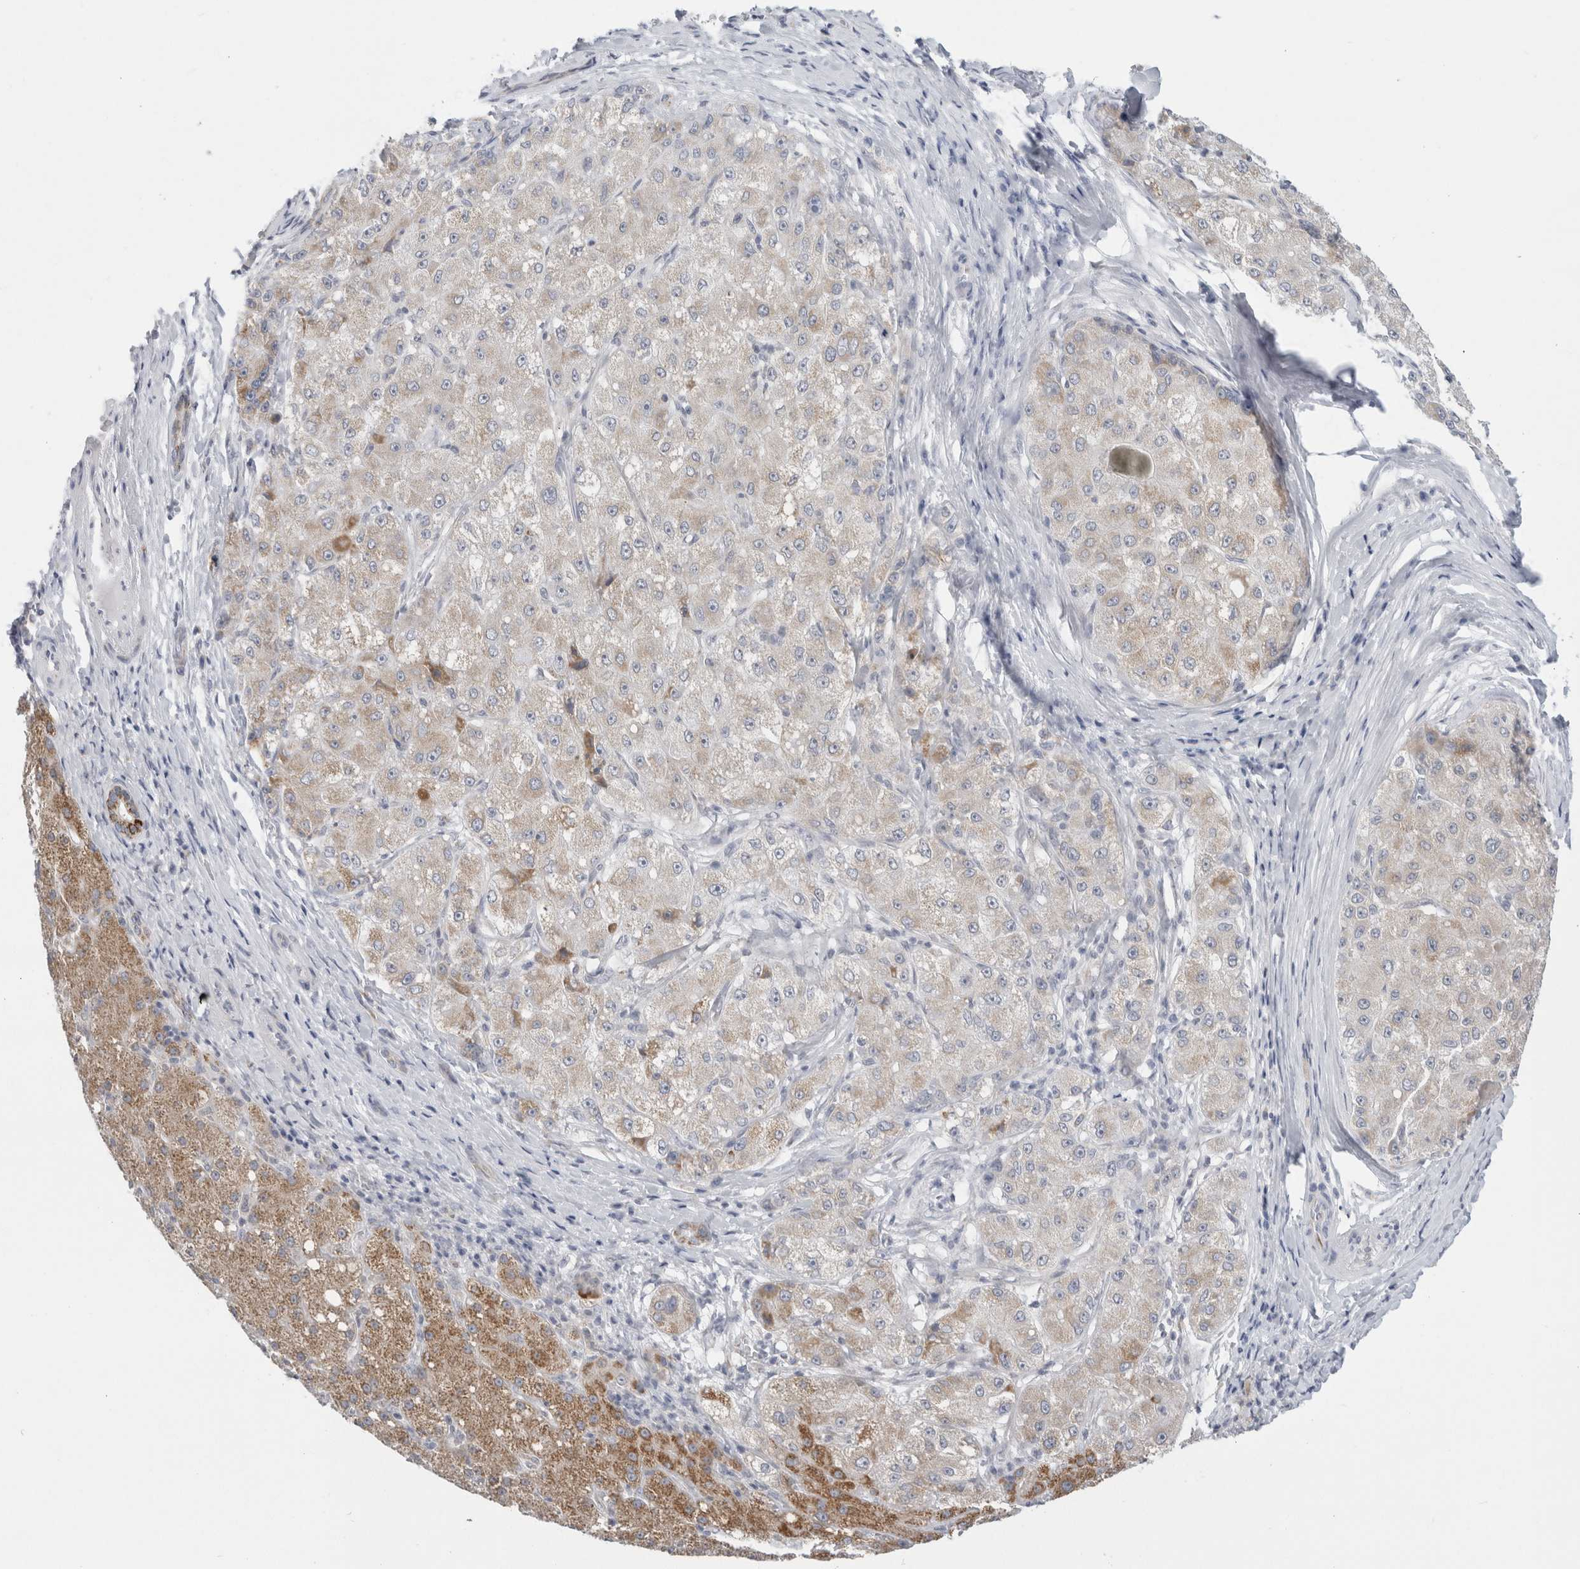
{"staining": {"intensity": "weak", "quantity": "25%-75%", "location": "cytoplasmic/membranous"}, "tissue": "liver cancer", "cell_type": "Tumor cells", "image_type": "cancer", "snomed": [{"axis": "morphology", "description": "Carcinoma, Hepatocellular, NOS"}, {"axis": "topography", "description": "Liver"}], "caption": "Human liver hepatocellular carcinoma stained for a protein (brown) exhibits weak cytoplasmic/membranous positive staining in approximately 25%-75% of tumor cells.", "gene": "FAHD1", "patient": {"sex": "male", "age": 80}}